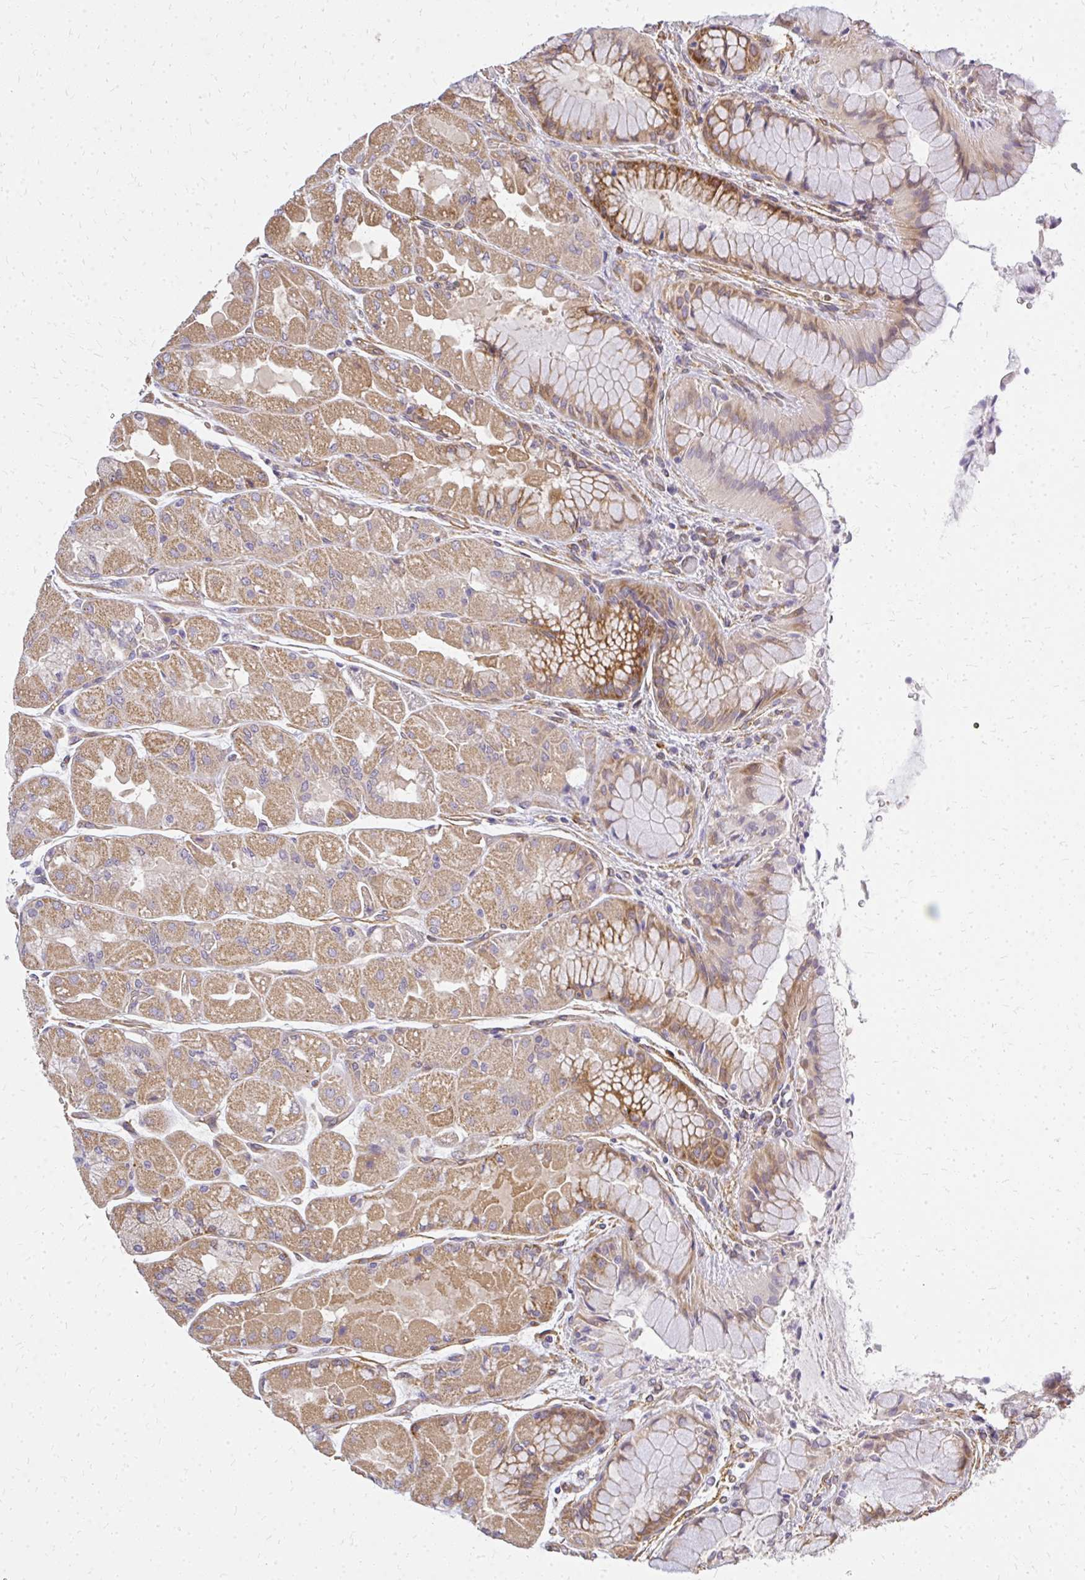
{"staining": {"intensity": "moderate", "quantity": "25%-75%", "location": "cytoplasmic/membranous"}, "tissue": "stomach", "cell_type": "Glandular cells", "image_type": "normal", "snomed": [{"axis": "morphology", "description": "Normal tissue, NOS"}, {"axis": "topography", "description": "Stomach"}], "caption": "A brown stain labels moderate cytoplasmic/membranous positivity of a protein in glandular cells of normal human stomach.", "gene": "ENSG00000258472", "patient": {"sex": "female", "age": 61}}